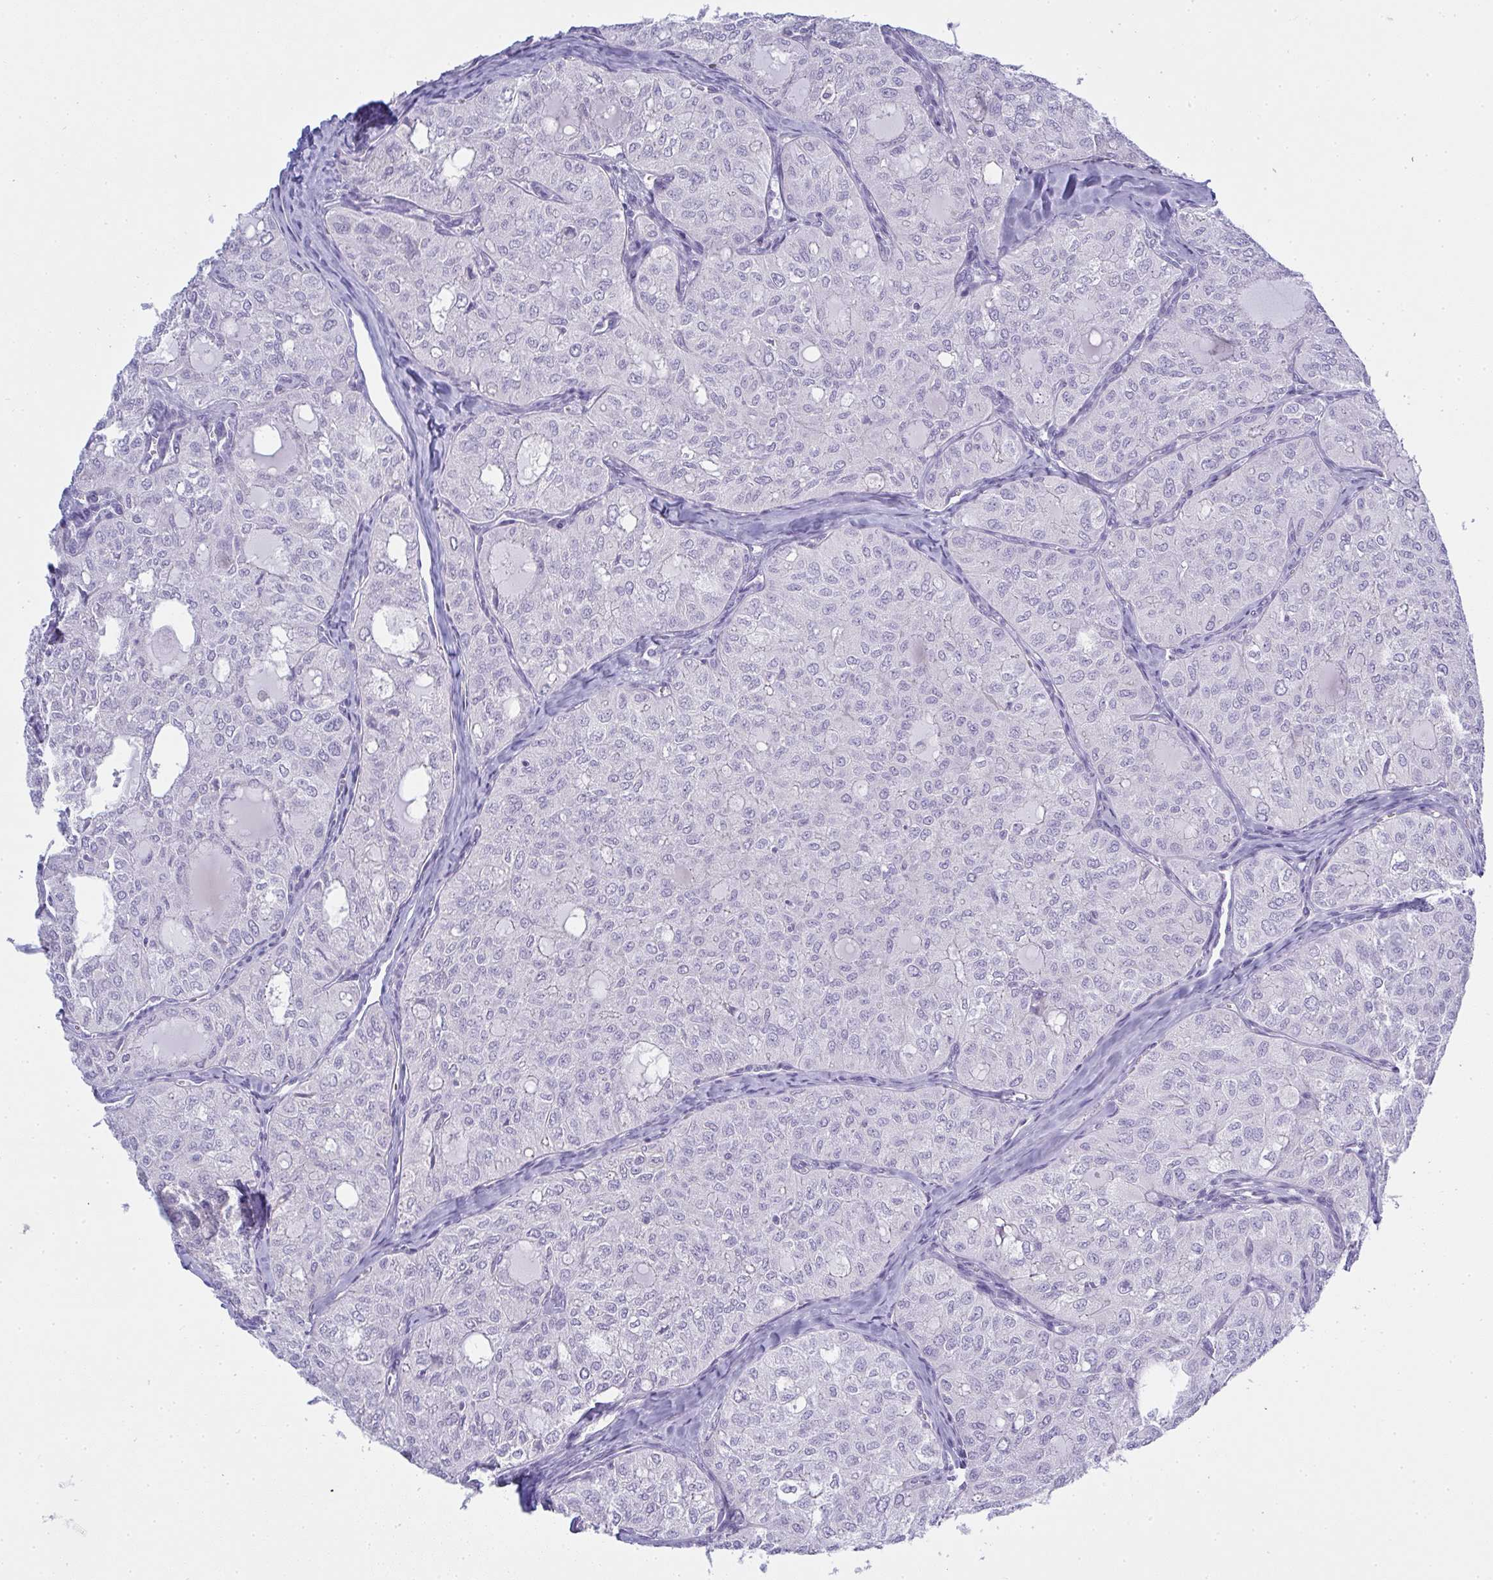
{"staining": {"intensity": "negative", "quantity": "none", "location": "none"}, "tissue": "thyroid cancer", "cell_type": "Tumor cells", "image_type": "cancer", "snomed": [{"axis": "morphology", "description": "Follicular adenoma carcinoma, NOS"}, {"axis": "topography", "description": "Thyroid gland"}], "caption": "Thyroid cancer was stained to show a protein in brown. There is no significant positivity in tumor cells.", "gene": "GSDMB", "patient": {"sex": "male", "age": 75}}